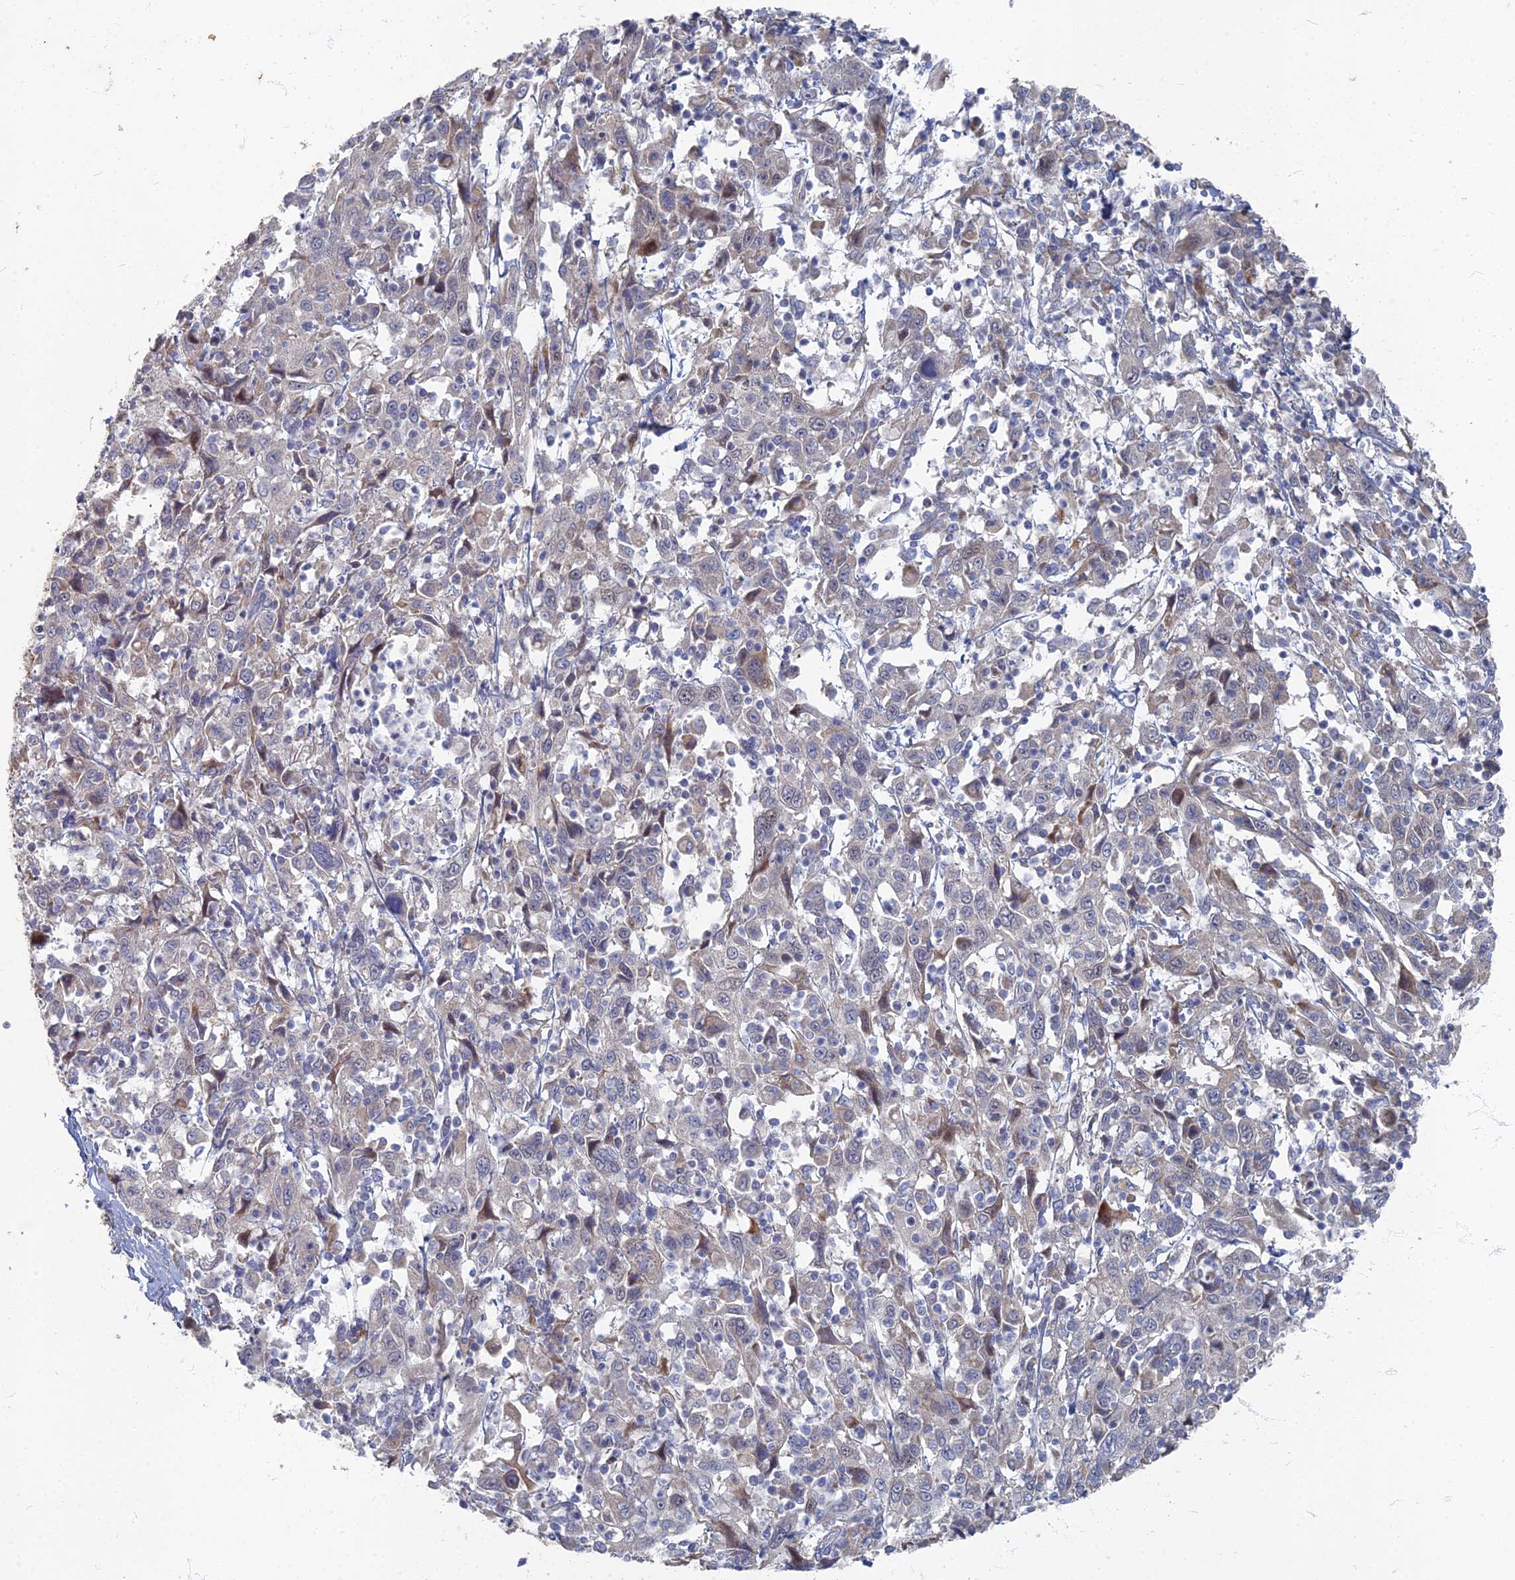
{"staining": {"intensity": "negative", "quantity": "none", "location": "none"}, "tissue": "cervical cancer", "cell_type": "Tumor cells", "image_type": "cancer", "snomed": [{"axis": "morphology", "description": "Squamous cell carcinoma, NOS"}, {"axis": "topography", "description": "Cervix"}], "caption": "Immunohistochemical staining of cervical cancer demonstrates no significant expression in tumor cells.", "gene": "TMEM128", "patient": {"sex": "female", "age": 46}}